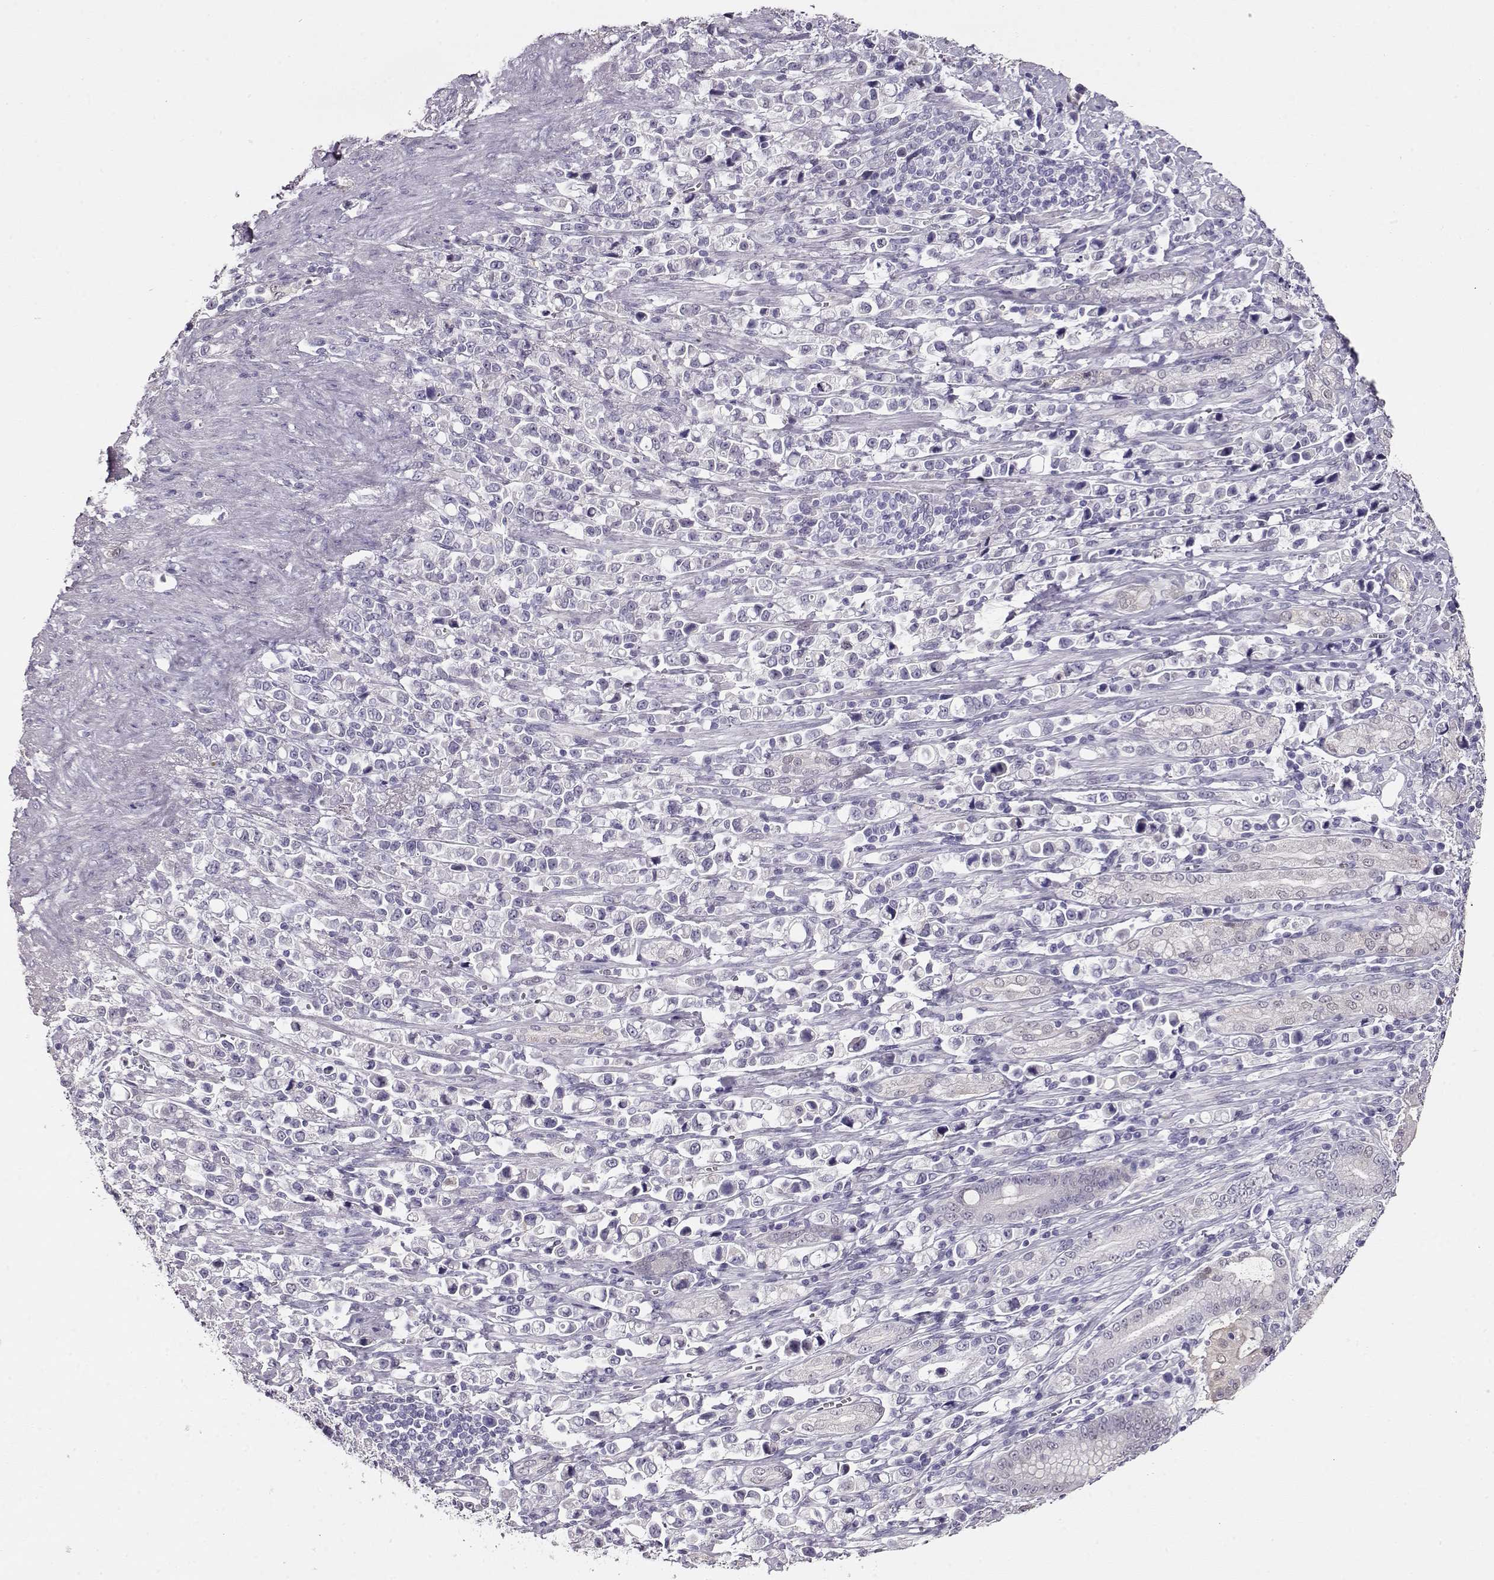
{"staining": {"intensity": "negative", "quantity": "none", "location": "none"}, "tissue": "stomach cancer", "cell_type": "Tumor cells", "image_type": "cancer", "snomed": [{"axis": "morphology", "description": "Adenocarcinoma, NOS"}, {"axis": "topography", "description": "Stomach"}], "caption": "Tumor cells show no significant protein staining in adenocarcinoma (stomach).", "gene": "CCR8", "patient": {"sex": "male", "age": 63}}